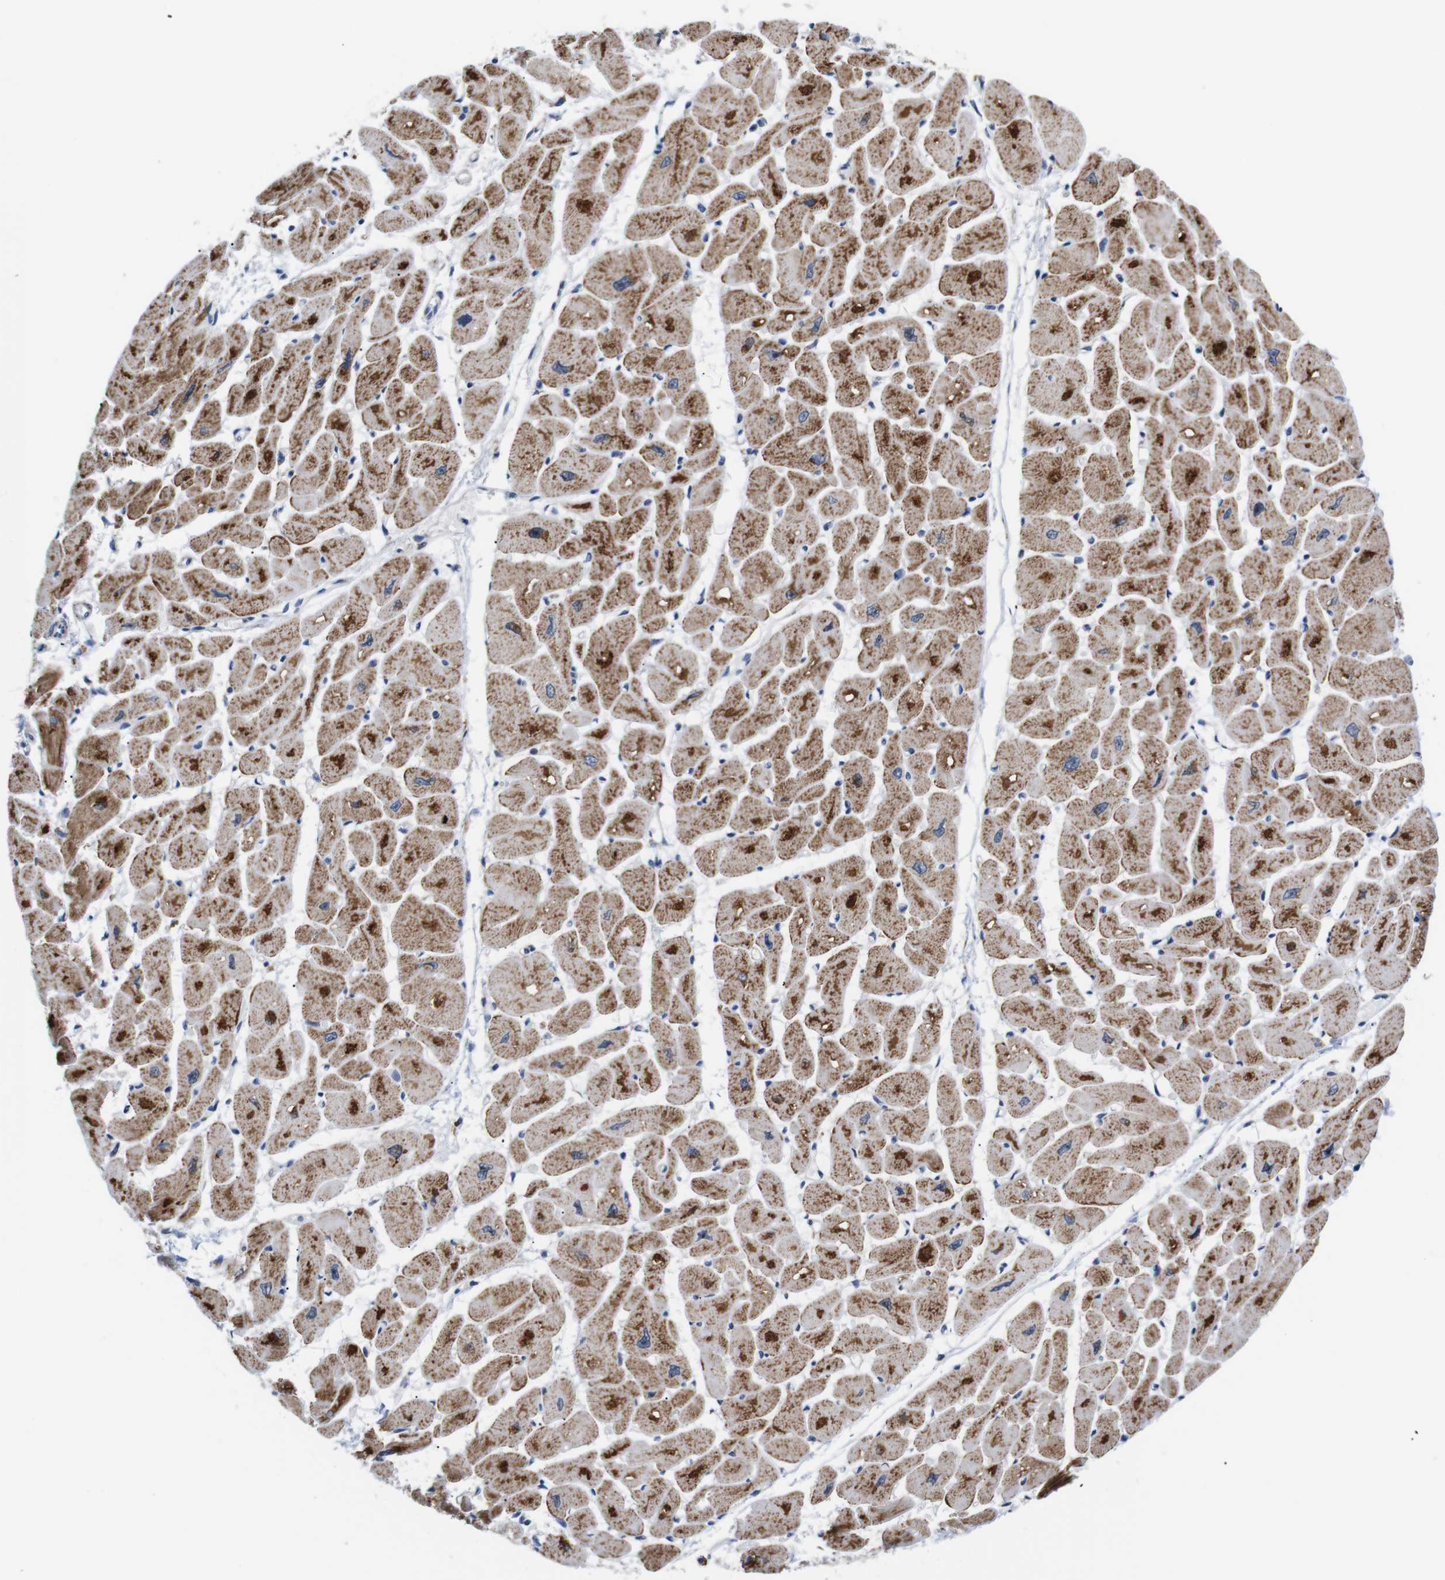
{"staining": {"intensity": "moderate", "quantity": ">75%", "location": "cytoplasmic/membranous"}, "tissue": "heart muscle", "cell_type": "Cardiomyocytes", "image_type": "normal", "snomed": [{"axis": "morphology", "description": "Normal tissue, NOS"}, {"axis": "topography", "description": "Heart"}], "caption": "Approximately >75% of cardiomyocytes in normal heart muscle demonstrate moderate cytoplasmic/membranous protein staining as visualized by brown immunohistochemical staining.", "gene": "LRRC55", "patient": {"sex": "female", "age": 54}}